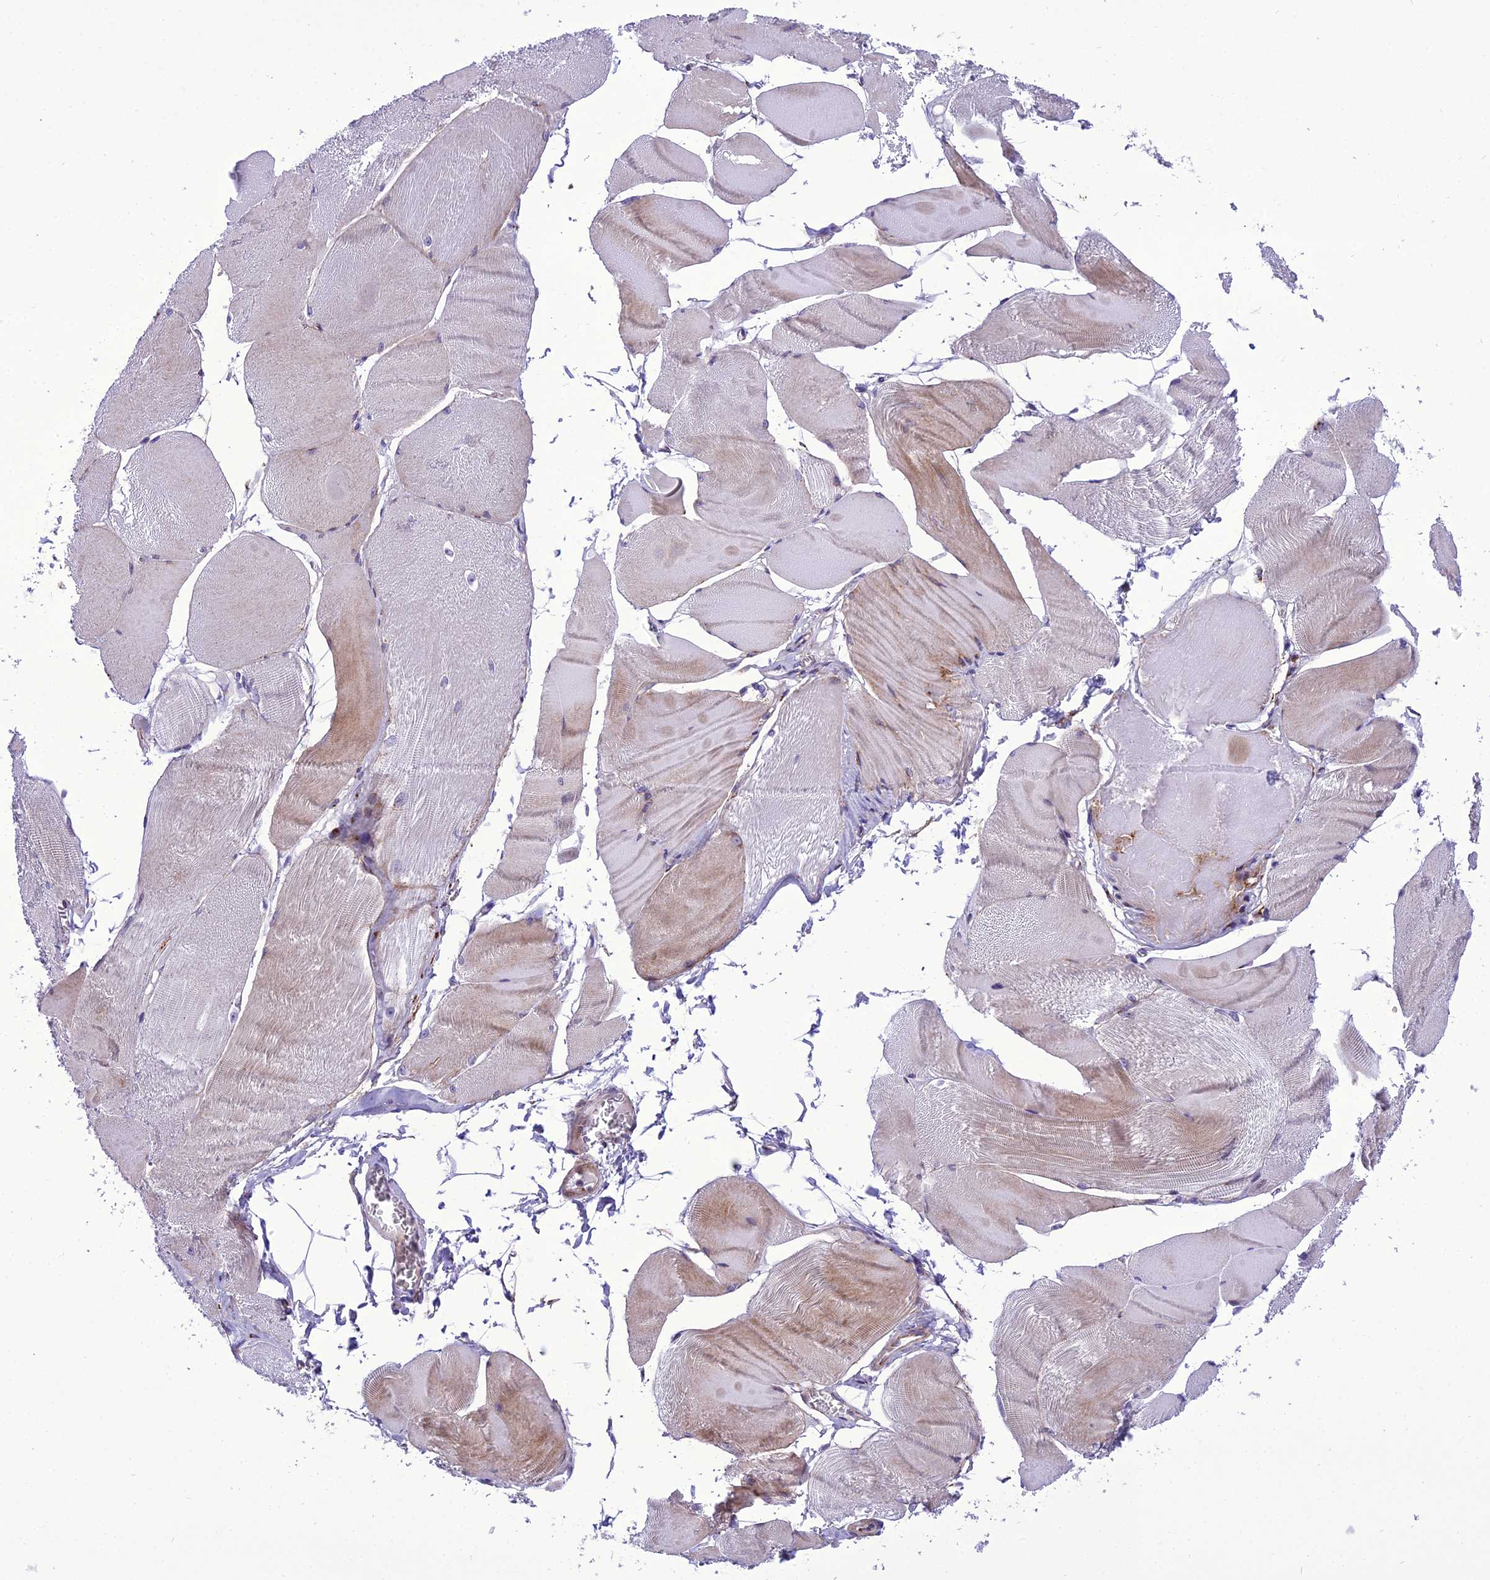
{"staining": {"intensity": "weak", "quantity": "<25%", "location": "cytoplasmic/membranous"}, "tissue": "skeletal muscle", "cell_type": "Myocytes", "image_type": "normal", "snomed": [{"axis": "morphology", "description": "Normal tissue, NOS"}, {"axis": "morphology", "description": "Basal cell carcinoma"}, {"axis": "topography", "description": "Skeletal muscle"}], "caption": "IHC micrograph of benign skeletal muscle: human skeletal muscle stained with DAB (3,3'-diaminobenzidine) shows no significant protein expression in myocytes.", "gene": "GOLM2", "patient": {"sex": "female", "age": 64}}